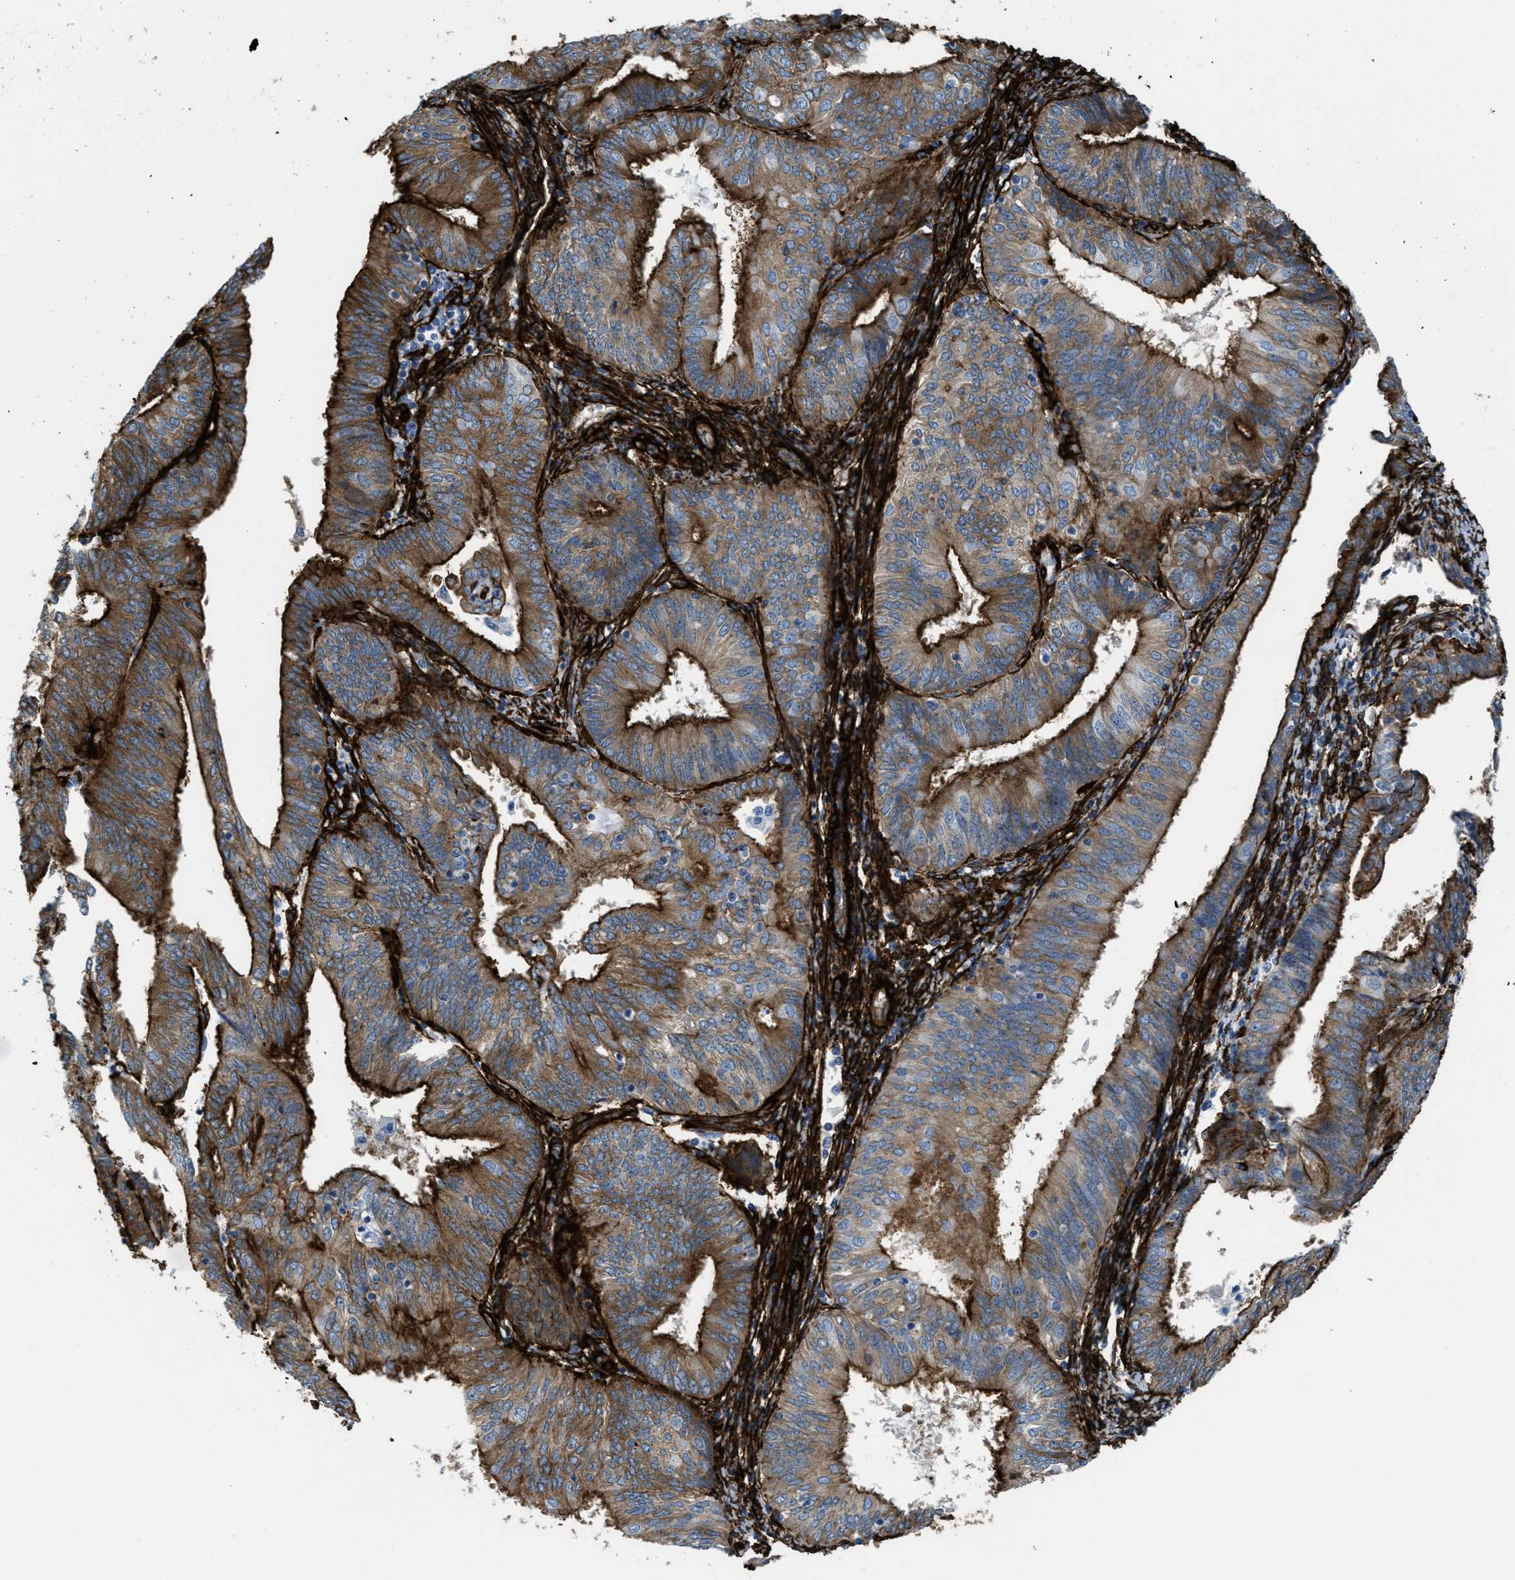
{"staining": {"intensity": "strong", "quantity": ">75%", "location": "cytoplasmic/membranous"}, "tissue": "endometrial cancer", "cell_type": "Tumor cells", "image_type": "cancer", "snomed": [{"axis": "morphology", "description": "Adenocarcinoma, NOS"}, {"axis": "topography", "description": "Endometrium"}], "caption": "Endometrial cancer stained with DAB (3,3'-diaminobenzidine) immunohistochemistry (IHC) reveals high levels of strong cytoplasmic/membranous positivity in approximately >75% of tumor cells. (Brightfield microscopy of DAB IHC at high magnification).", "gene": "CALD1", "patient": {"sex": "female", "age": 58}}